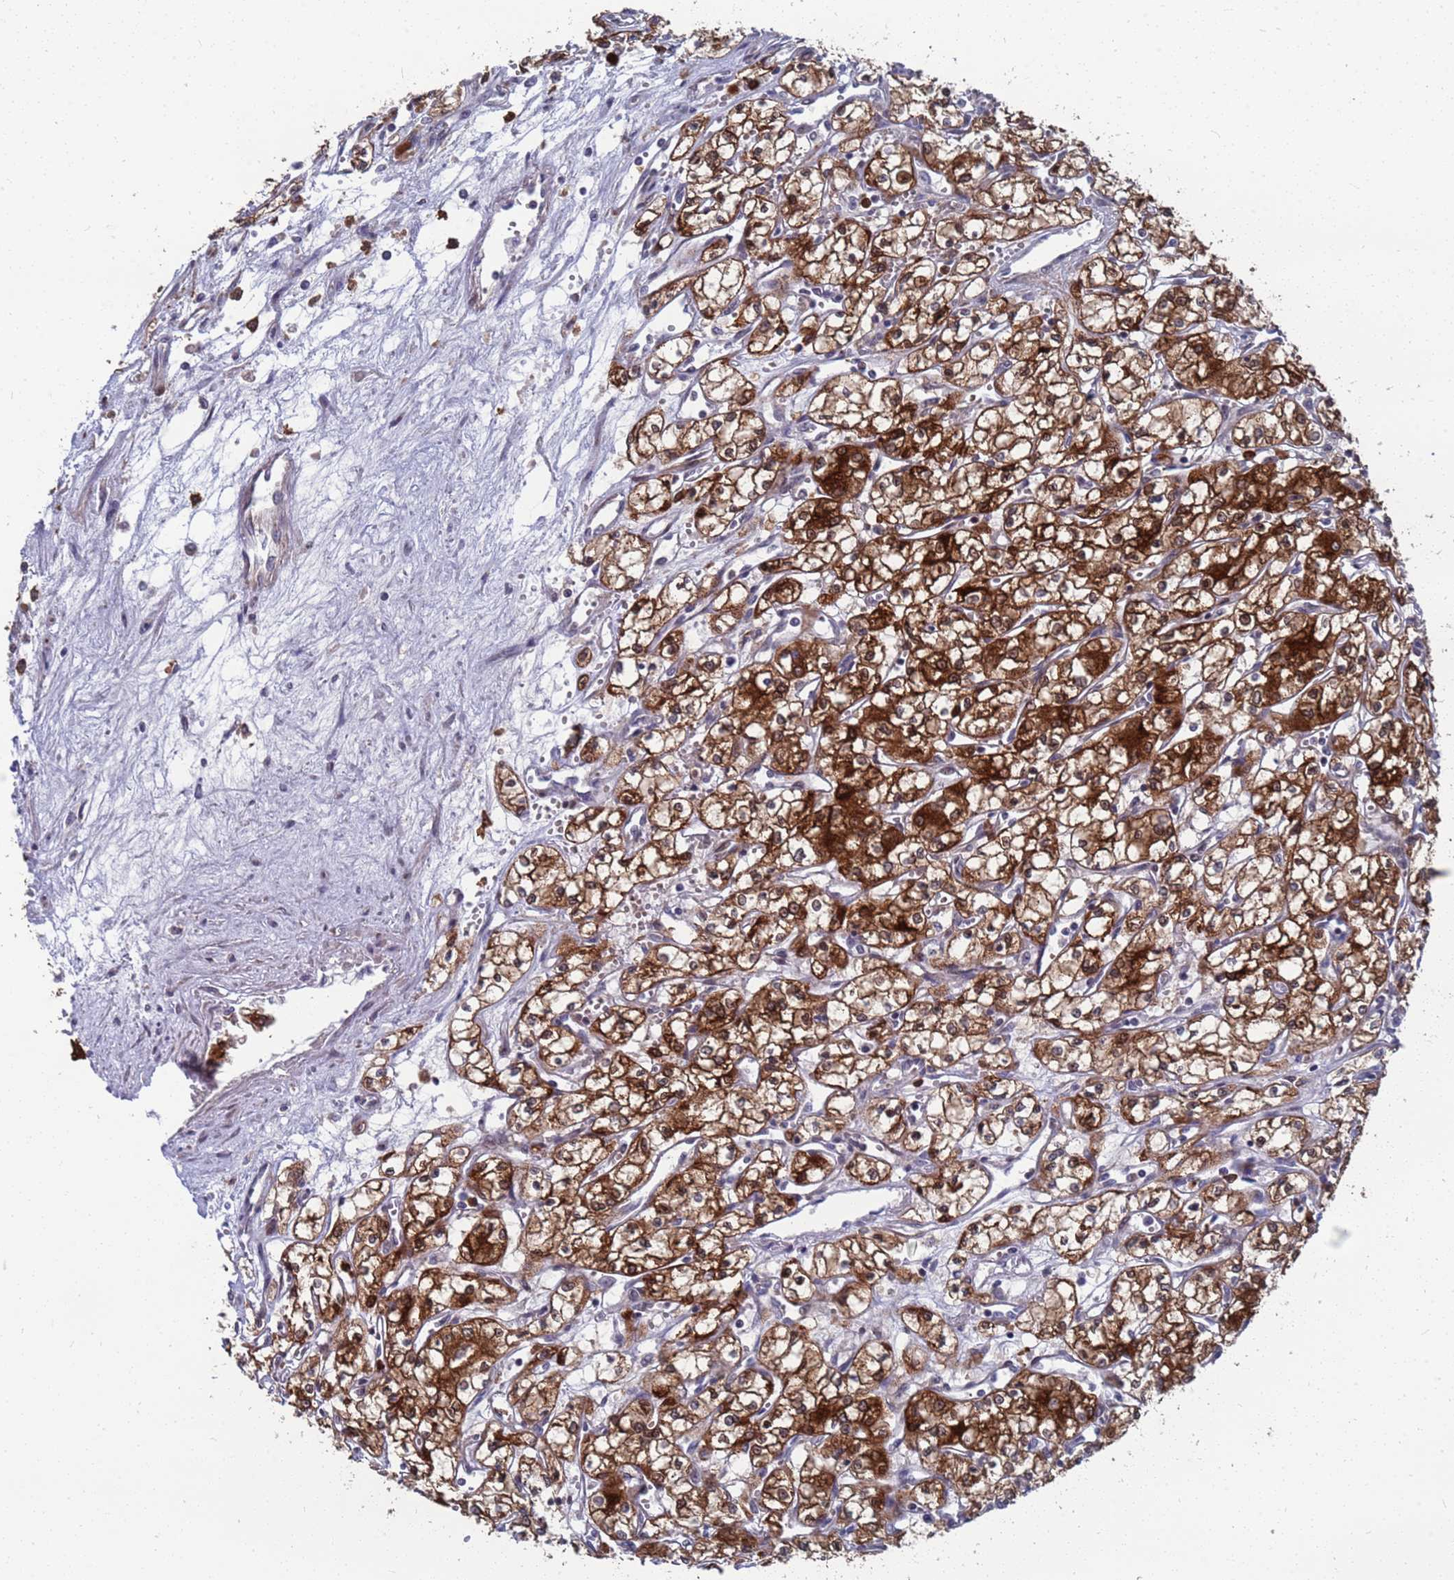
{"staining": {"intensity": "strong", "quantity": ">75%", "location": "cytoplasmic/membranous,nuclear"}, "tissue": "renal cancer", "cell_type": "Tumor cells", "image_type": "cancer", "snomed": [{"axis": "morphology", "description": "Adenocarcinoma, NOS"}, {"axis": "topography", "description": "Kidney"}], "caption": "IHC photomicrograph of renal cancer stained for a protein (brown), which reveals high levels of strong cytoplasmic/membranous and nuclear positivity in about >75% of tumor cells.", "gene": "TMBIM6", "patient": {"sex": "male", "age": 59}}